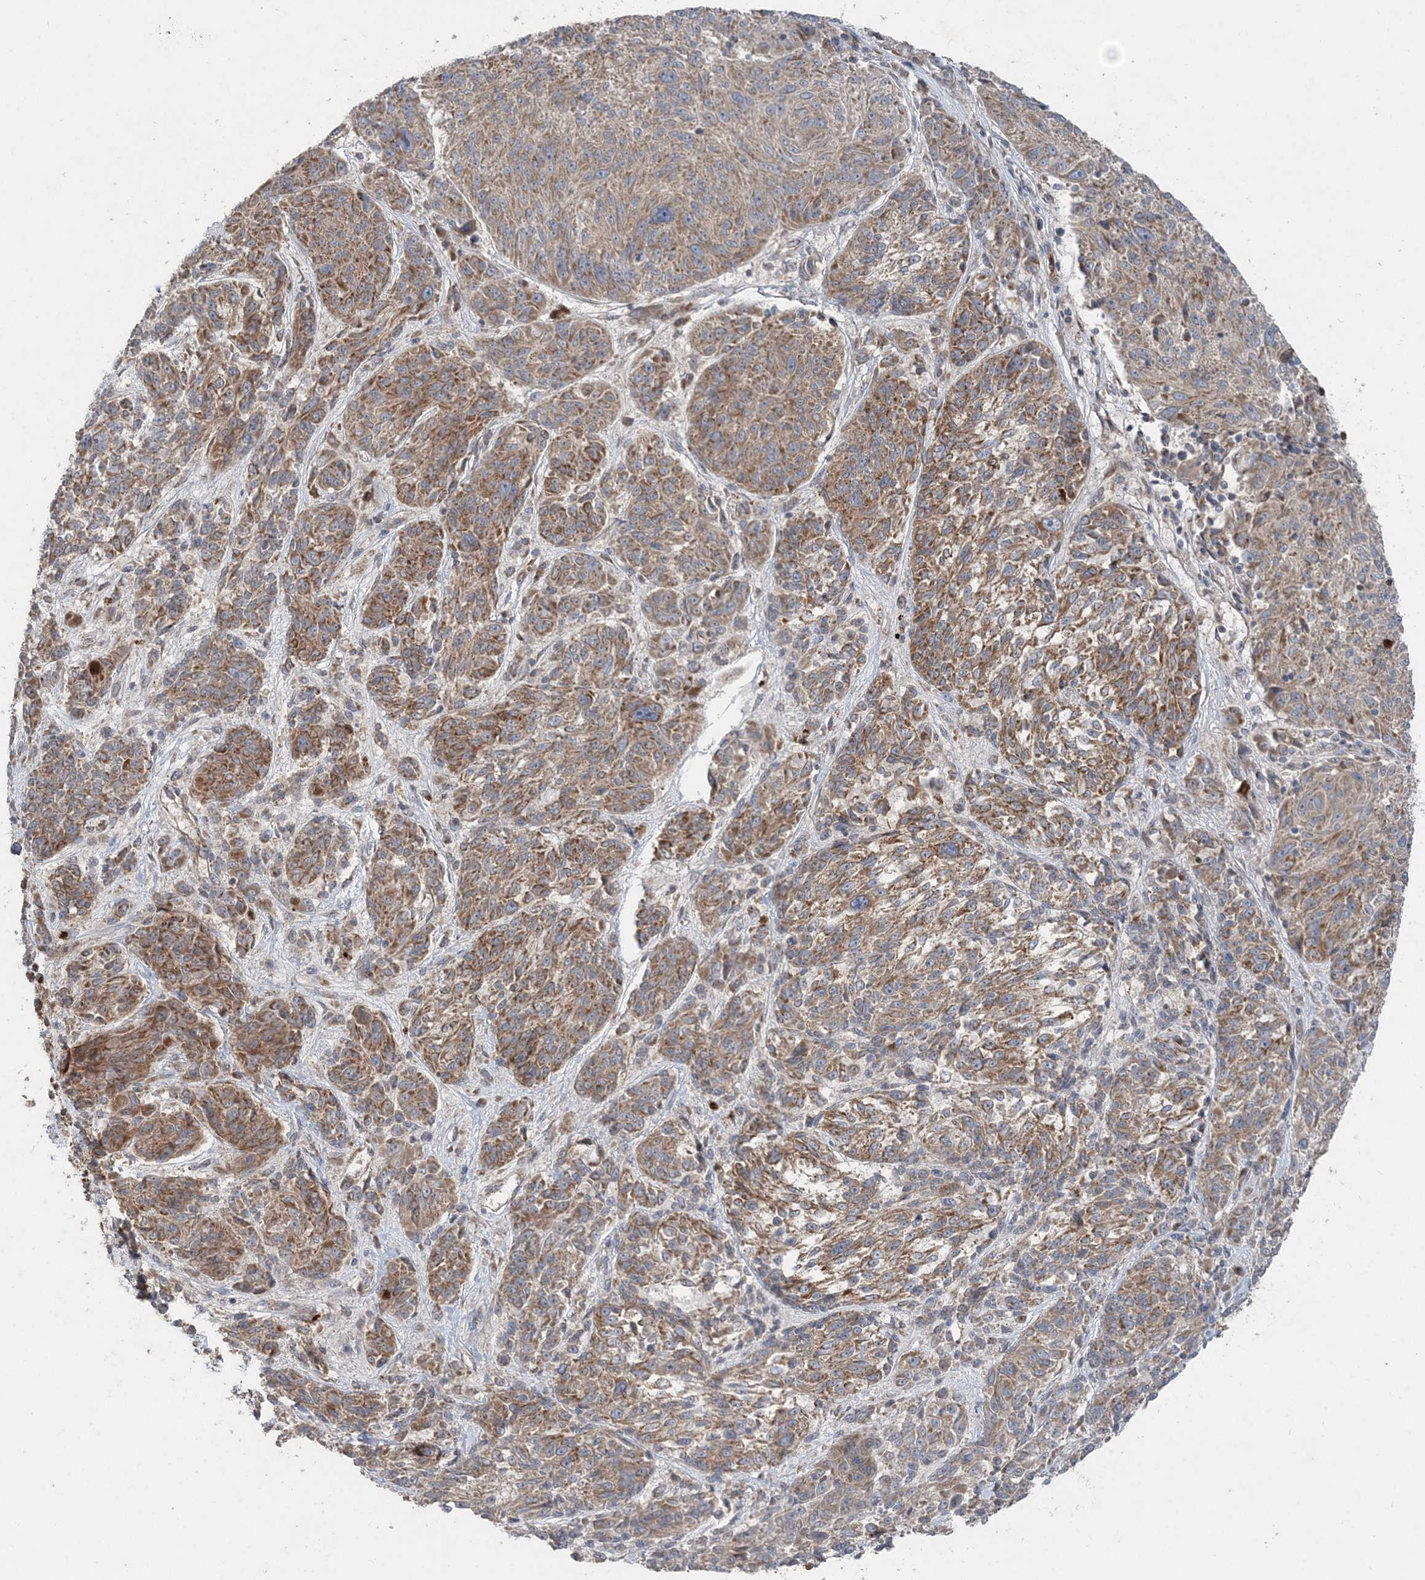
{"staining": {"intensity": "moderate", "quantity": ">75%", "location": "cytoplasmic/membranous"}, "tissue": "melanoma", "cell_type": "Tumor cells", "image_type": "cancer", "snomed": [{"axis": "morphology", "description": "Malignant melanoma, NOS"}, {"axis": "topography", "description": "Skin"}], "caption": "Immunohistochemistry (IHC) of human melanoma demonstrates medium levels of moderate cytoplasmic/membranous positivity in about >75% of tumor cells. Immunohistochemistry stains the protein of interest in brown and the nuclei are stained blue.", "gene": "LRPPRC", "patient": {"sex": "male", "age": 53}}